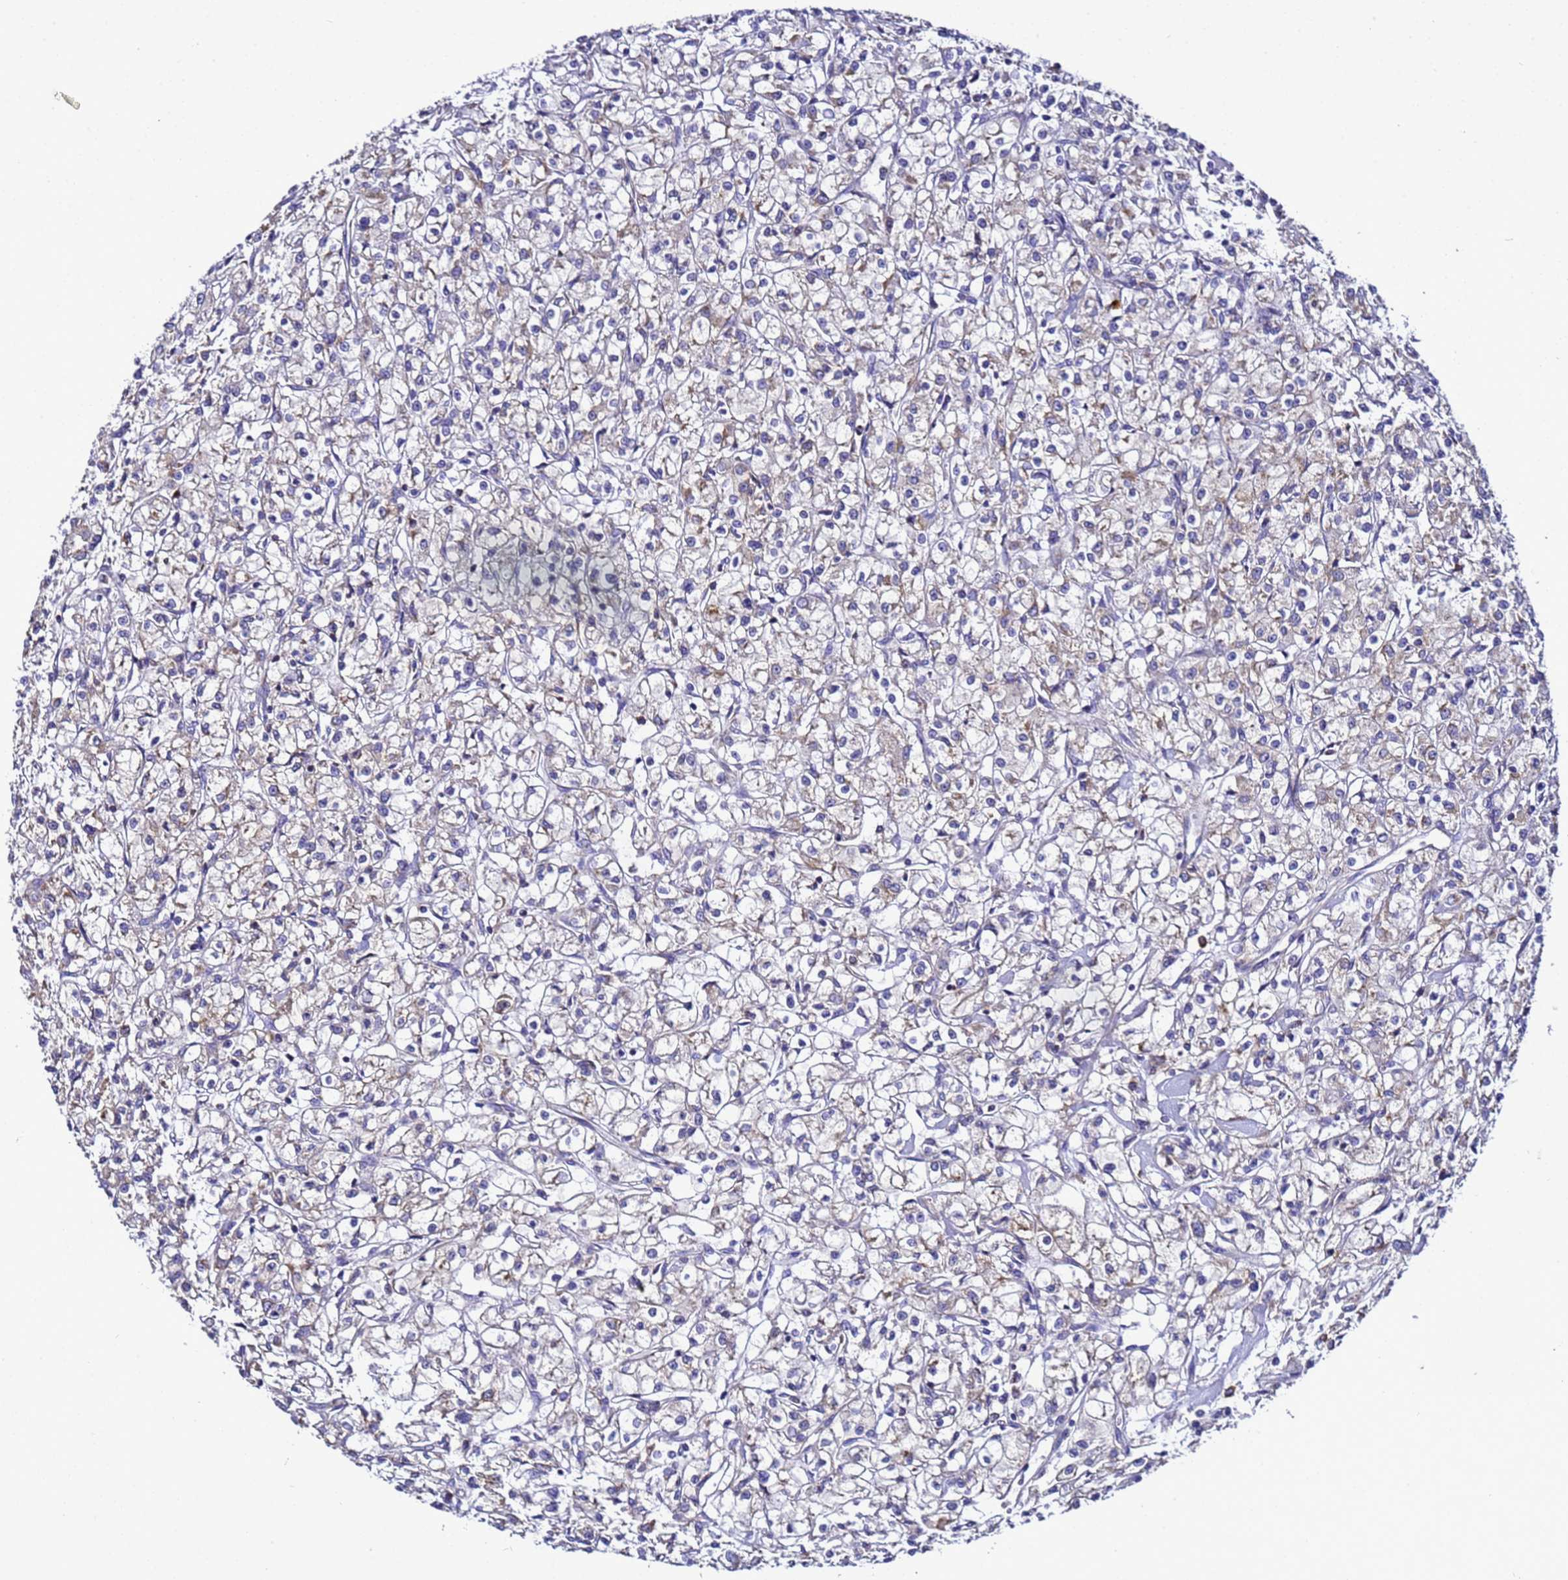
{"staining": {"intensity": "weak", "quantity": "<25%", "location": "cytoplasmic/membranous"}, "tissue": "renal cancer", "cell_type": "Tumor cells", "image_type": "cancer", "snomed": [{"axis": "morphology", "description": "Adenocarcinoma, NOS"}, {"axis": "topography", "description": "Kidney"}], "caption": "Protein analysis of renal cancer reveals no significant positivity in tumor cells.", "gene": "HIGD2A", "patient": {"sex": "female", "age": 59}}